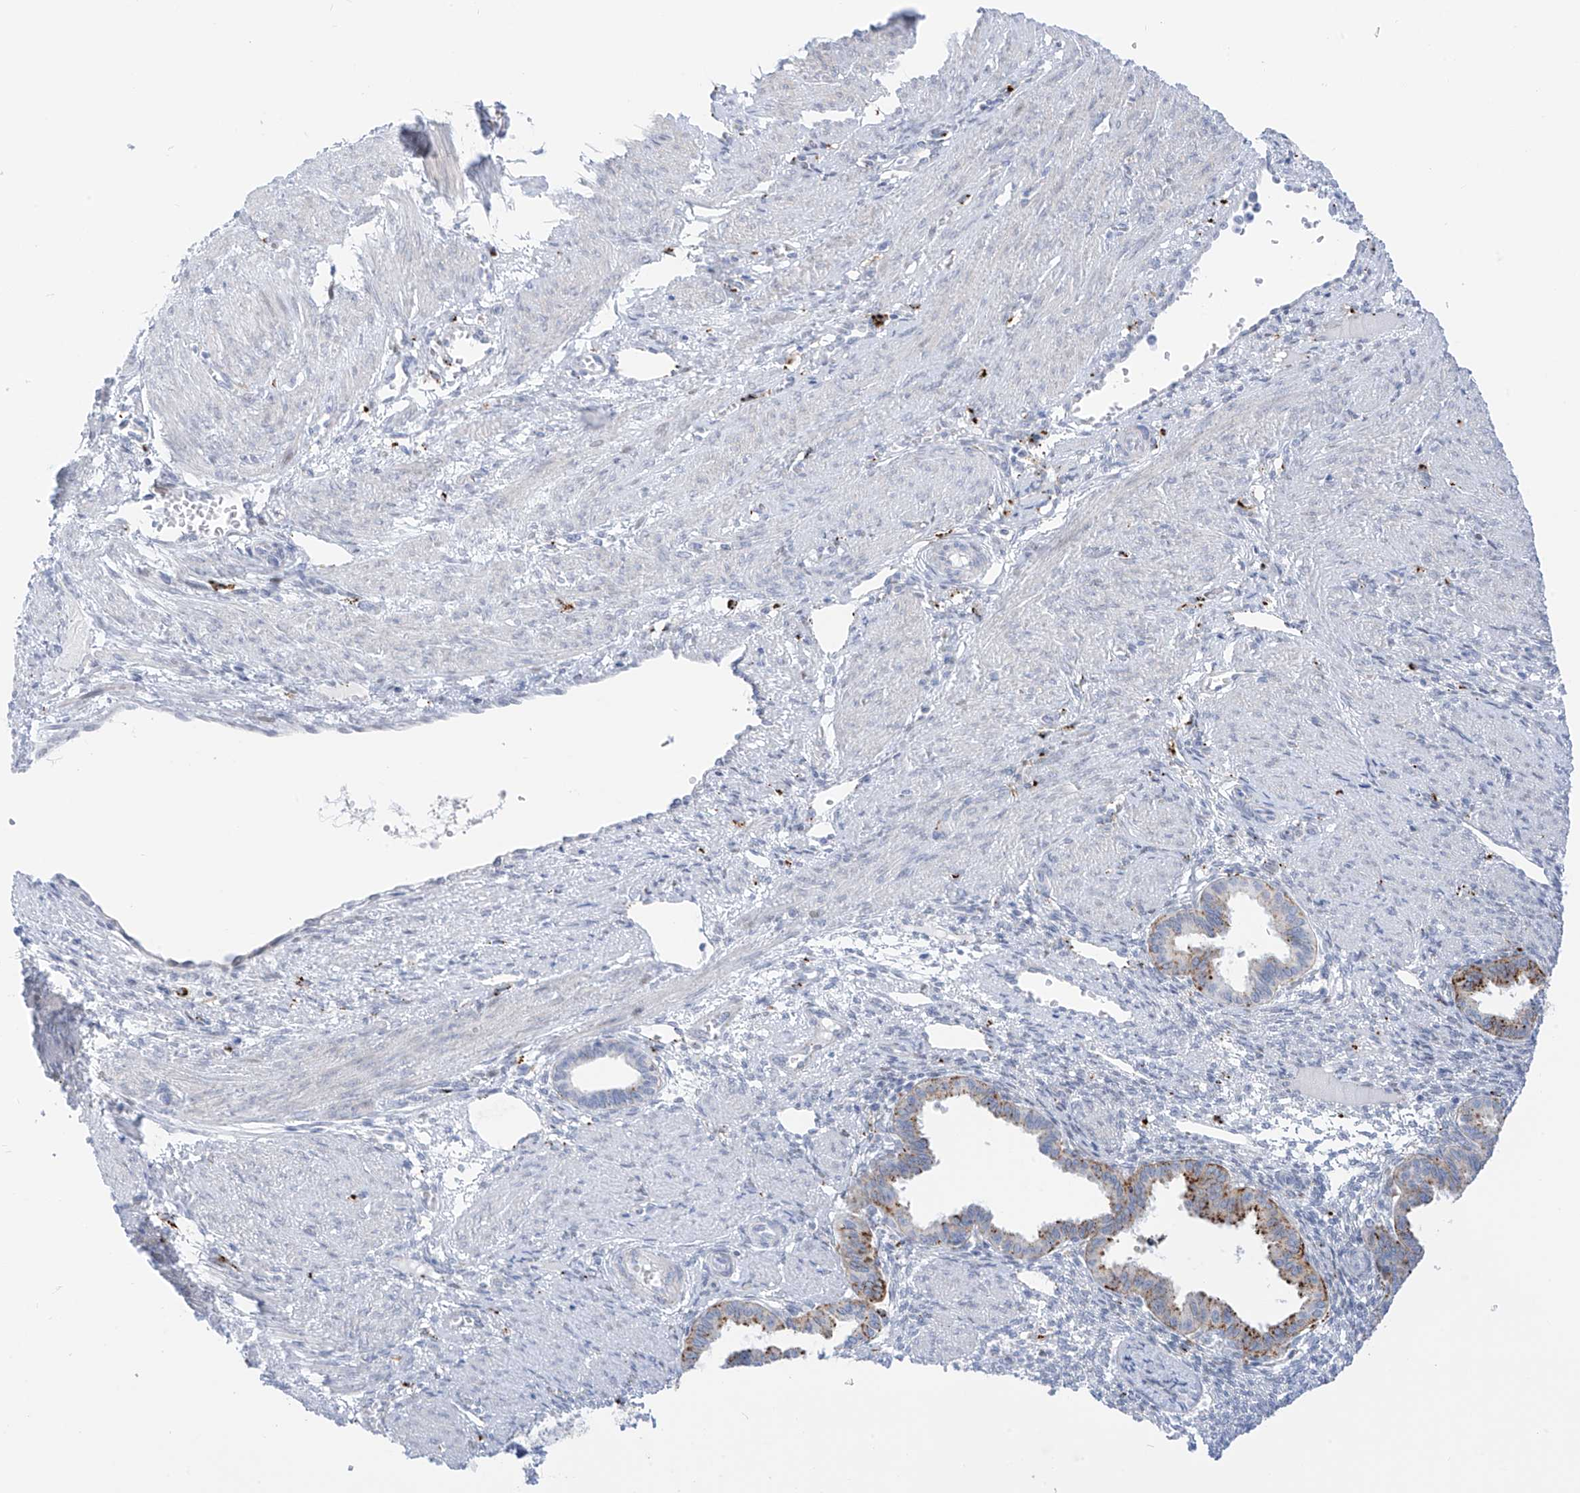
{"staining": {"intensity": "negative", "quantity": "none", "location": "none"}, "tissue": "endometrium", "cell_type": "Cells in endometrial stroma", "image_type": "normal", "snomed": [{"axis": "morphology", "description": "Normal tissue, NOS"}, {"axis": "topography", "description": "Endometrium"}], "caption": "Cells in endometrial stroma are negative for protein expression in unremarkable human endometrium. (DAB (3,3'-diaminobenzidine) immunohistochemistry visualized using brightfield microscopy, high magnification).", "gene": "PSPH", "patient": {"sex": "female", "age": 33}}